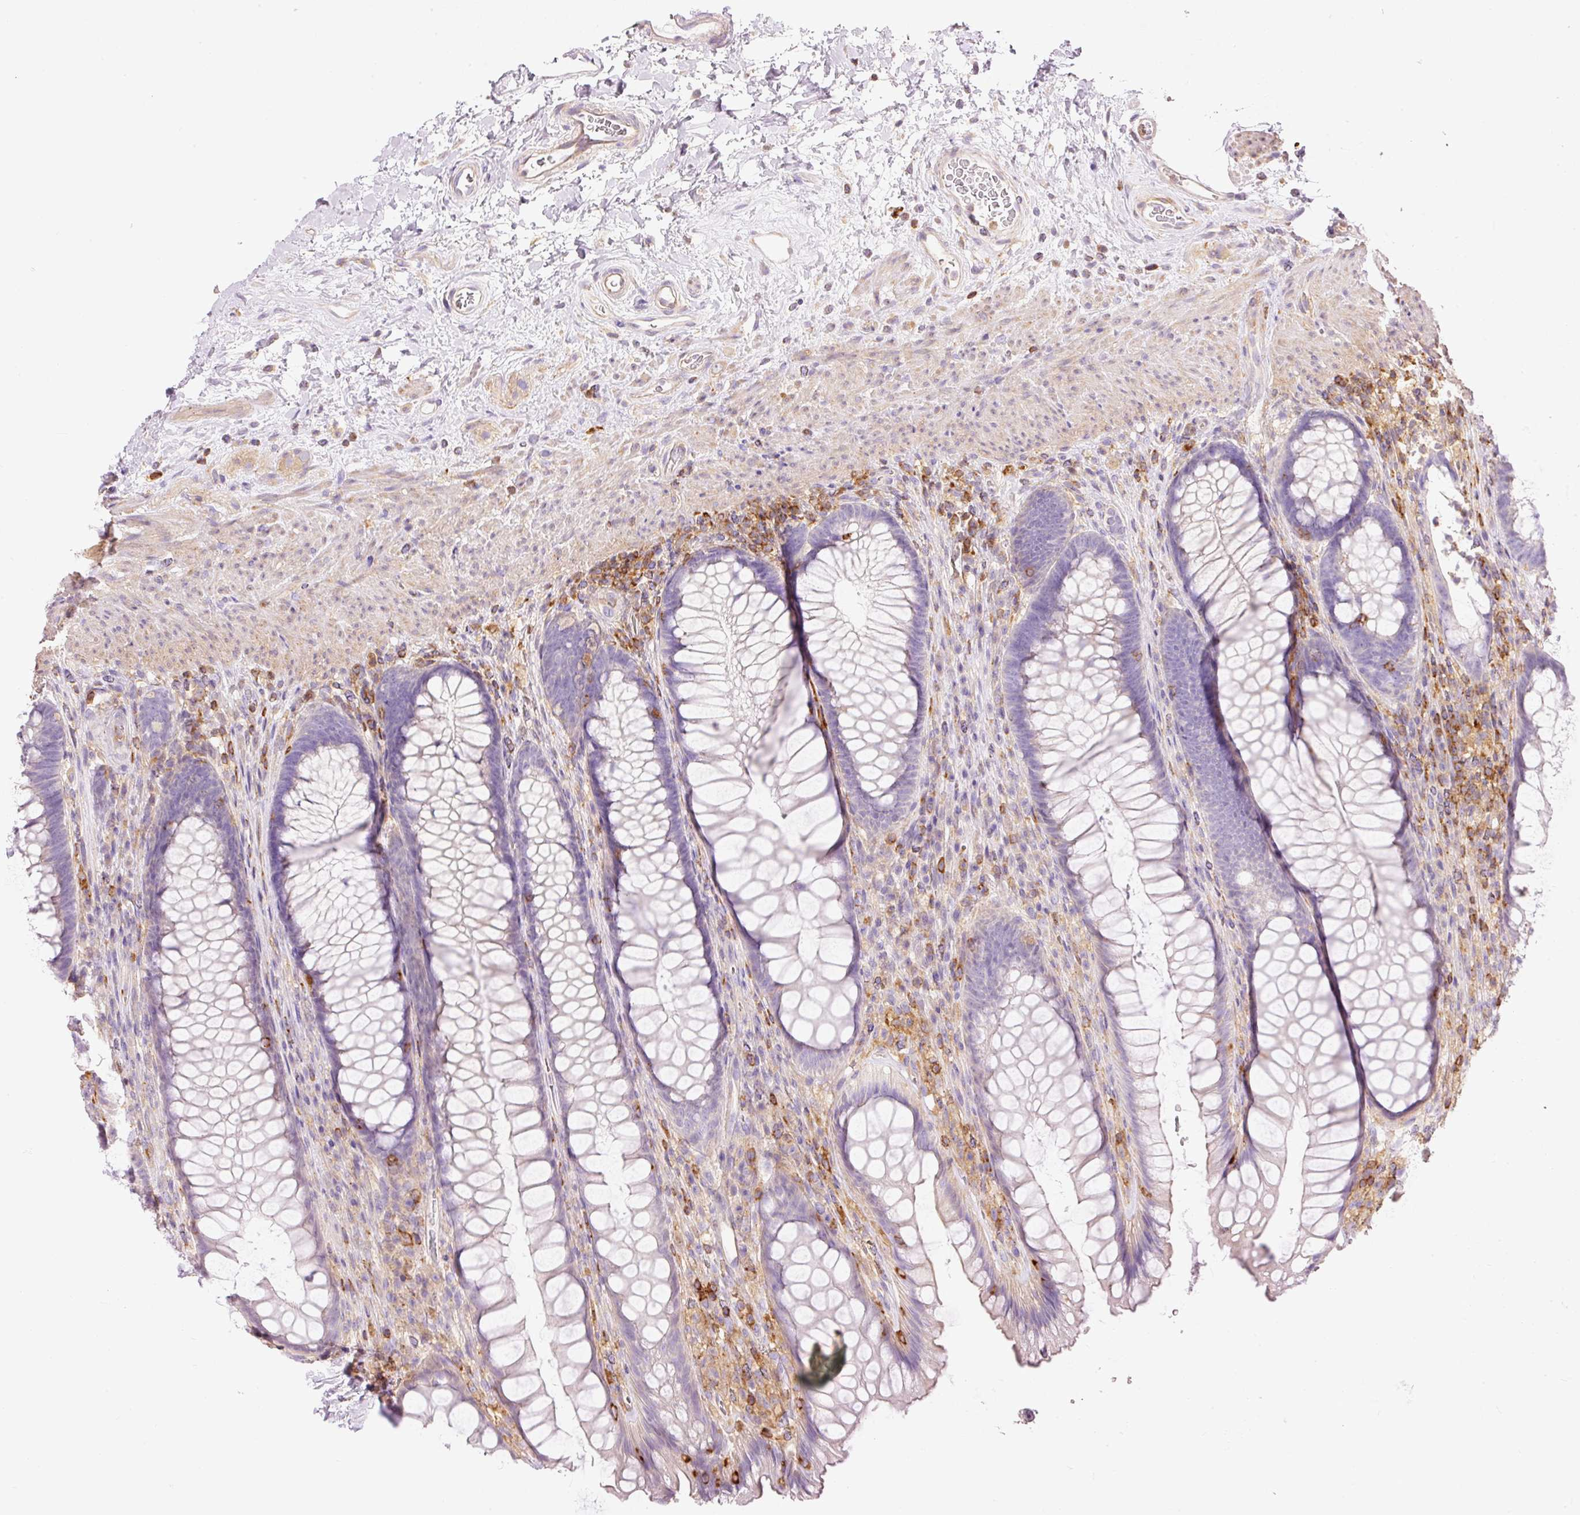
{"staining": {"intensity": "negative", "quantity": "none", "location": "none"}, "tissue": "rectum", "cell_type": "Glandular cells", "image_type": "normal", "snomed": [{"axis": "morphology", "description": "Normal tissue, NOS"}, {"axis": "topography", "description": "Rectum"}], "caption": "An immunohistochemistry photomicrograph of normal rectum is shown. There is no staining in glandular cells of rectum. (Brightfield microscopy of DAB (3,3'-diaminobenzidine) immunohistochemistry at high magnification).", "gene": "DOK6", "patient": {"sex": "male", "age": 53}}